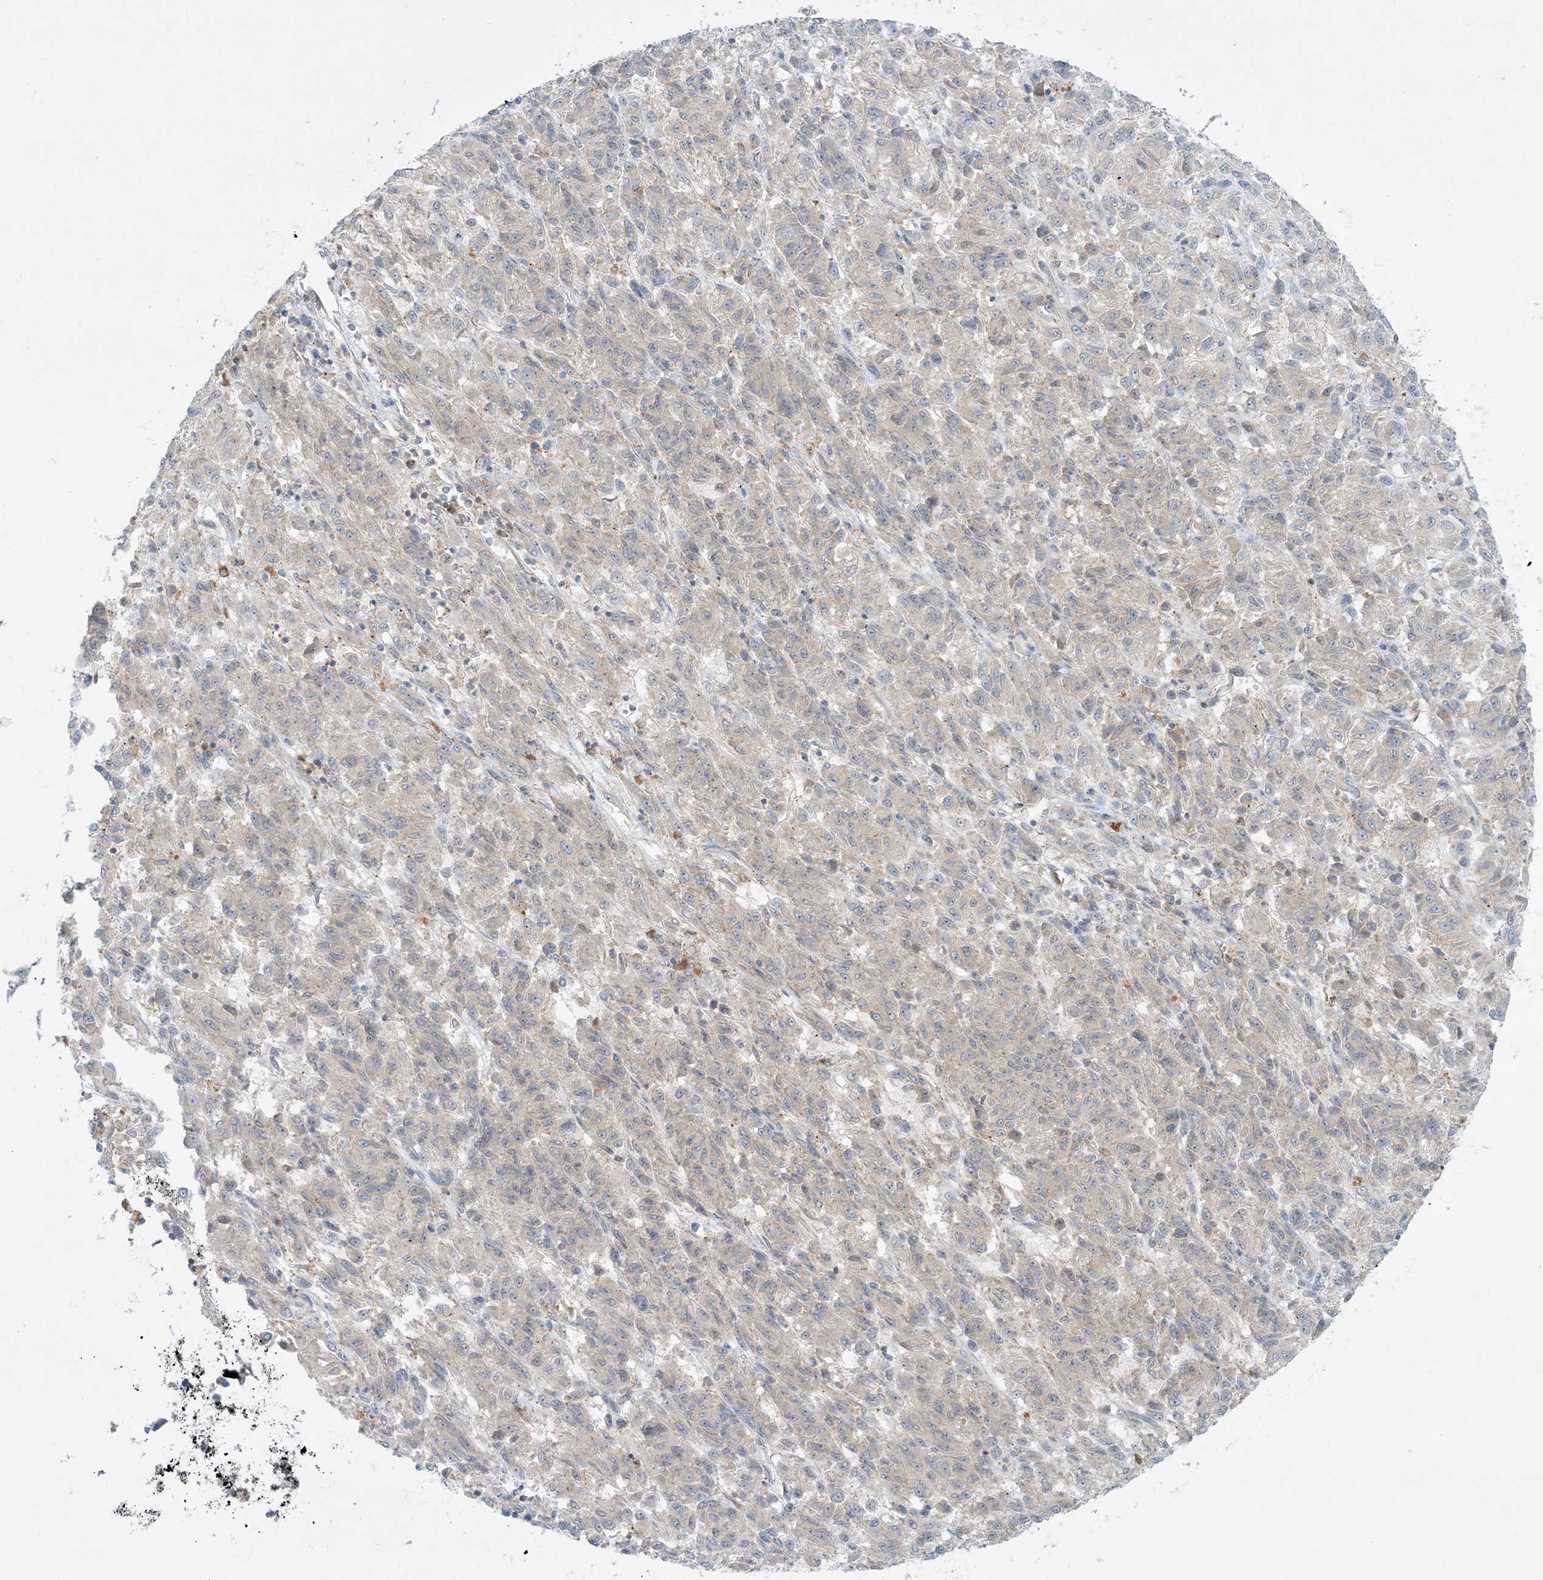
{"staining": {"intensity": "negative", "quantity": "none", "location": "none"}, "tissue": "melanoma", "cell_type": "Tumor cells", "image_type": "cancer", "snomed": [{"axis": "morphology", "description": "Malignant melanoma, Metastatic site"}, {"axis": "topography", "description": "Lung"}], "caption": "Immunohistochemistry (IHC) photomicrograph of neoplastic tissue: malignant melanoma (metastatic site) stained with DAB (3,3'-diaminobenzidine) reveals no significant protein staining in tumor cells.", "gene": "RPP40", "patient": {"sex": "male", "age": 64}}